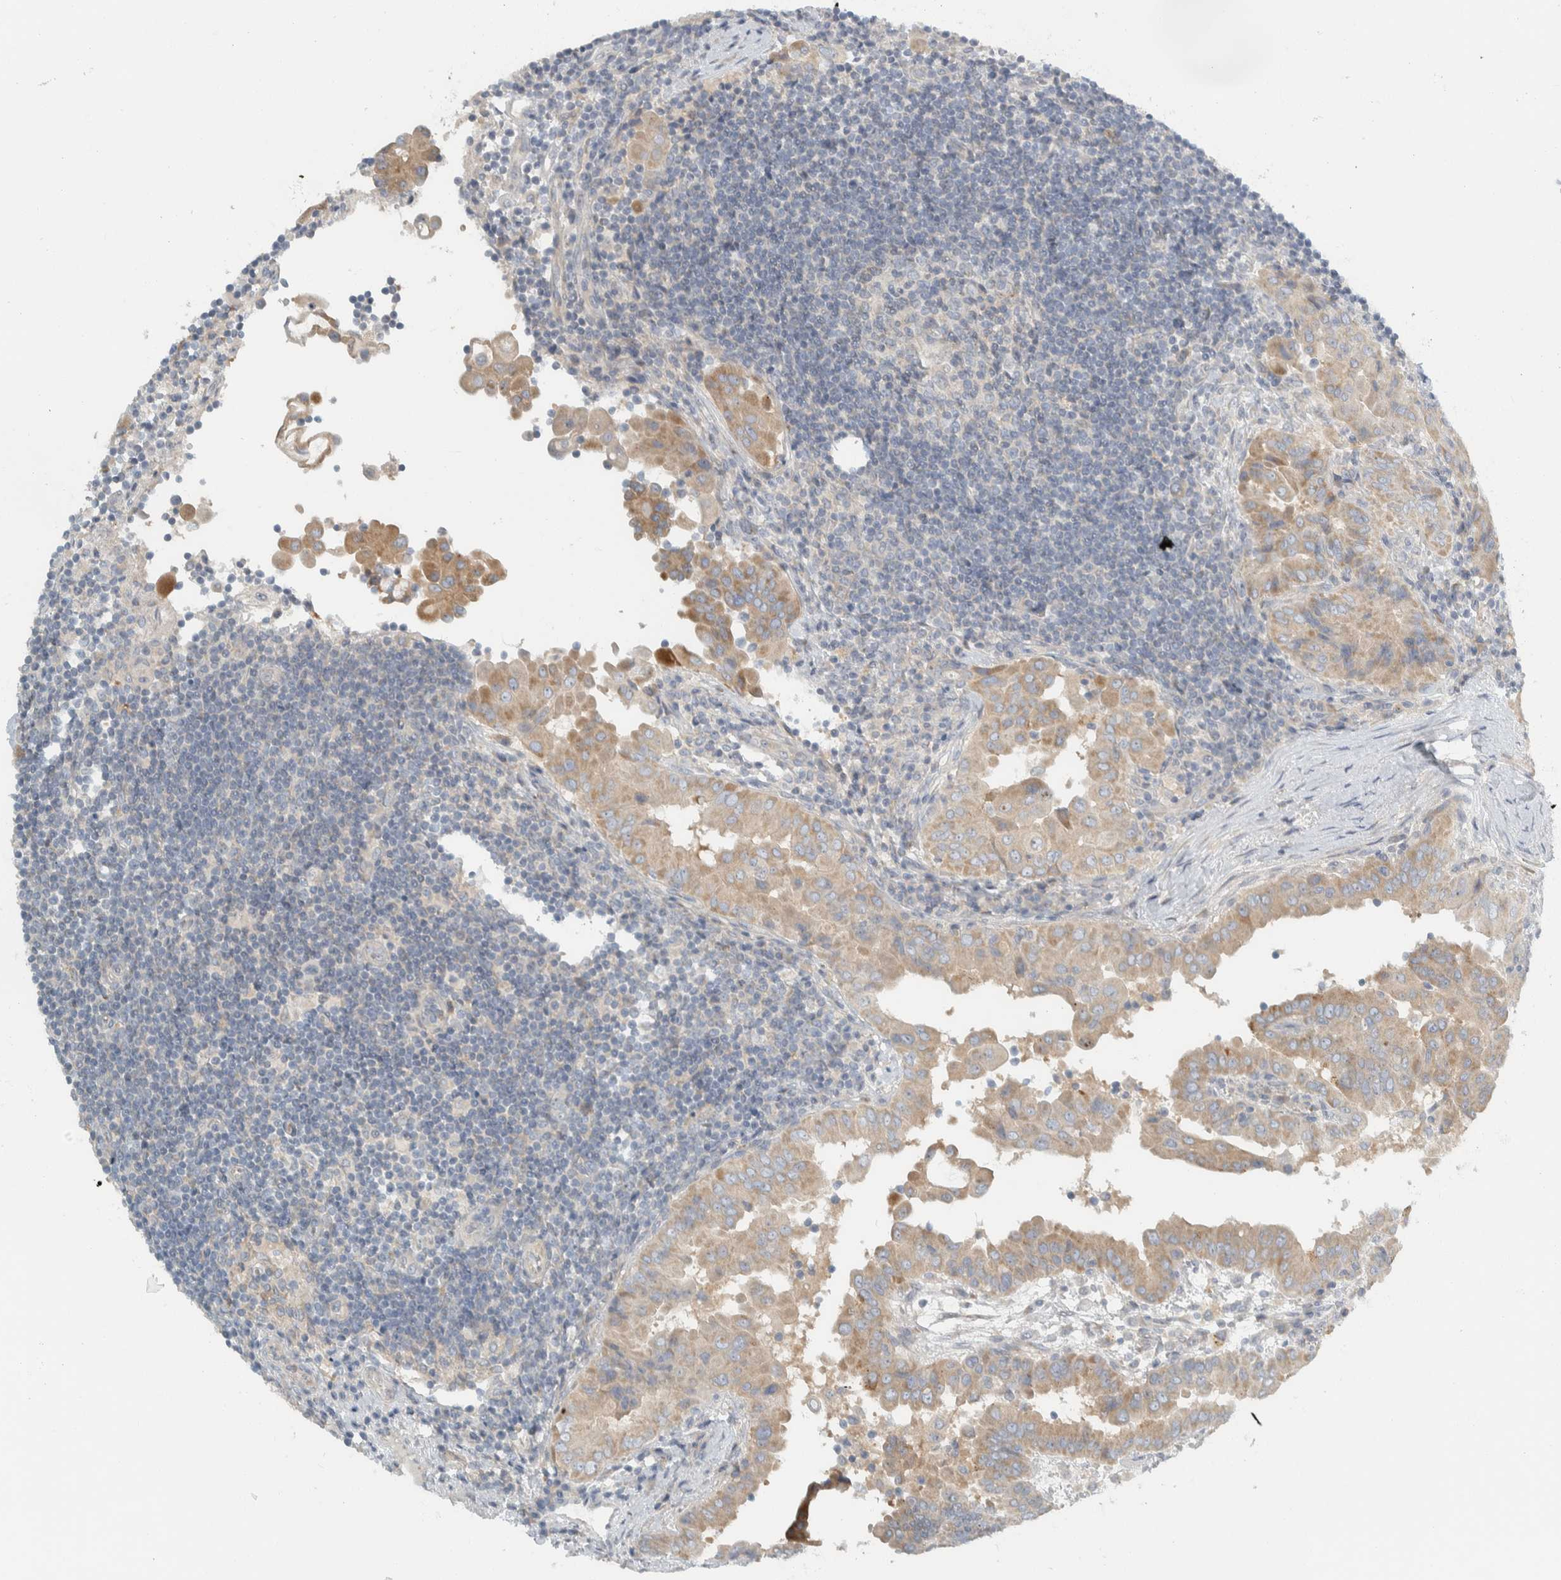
{"staining": {"intensity": "weak", "quantity": ">75%", "location": "cytoplasmic/membranous"}, "tissue": "thyroid cancer", "cell_type": "Tumor cells", "image_type": "cancer", "snomed": [{"axis": "morphology", "description": "Papillary adenocarcinoma, NOS"}, {"axis": "topography", "description": "Thyroid gland"}], "caption": "Immunohistochemical staining of papillary adenocarcinoma (thyroid) reveals low levels of weak cytoplasmic/membranous positivity in about >75% of tumor cells.", "gene": "HGS", "patient": {"sex": "male", "age": 33}}